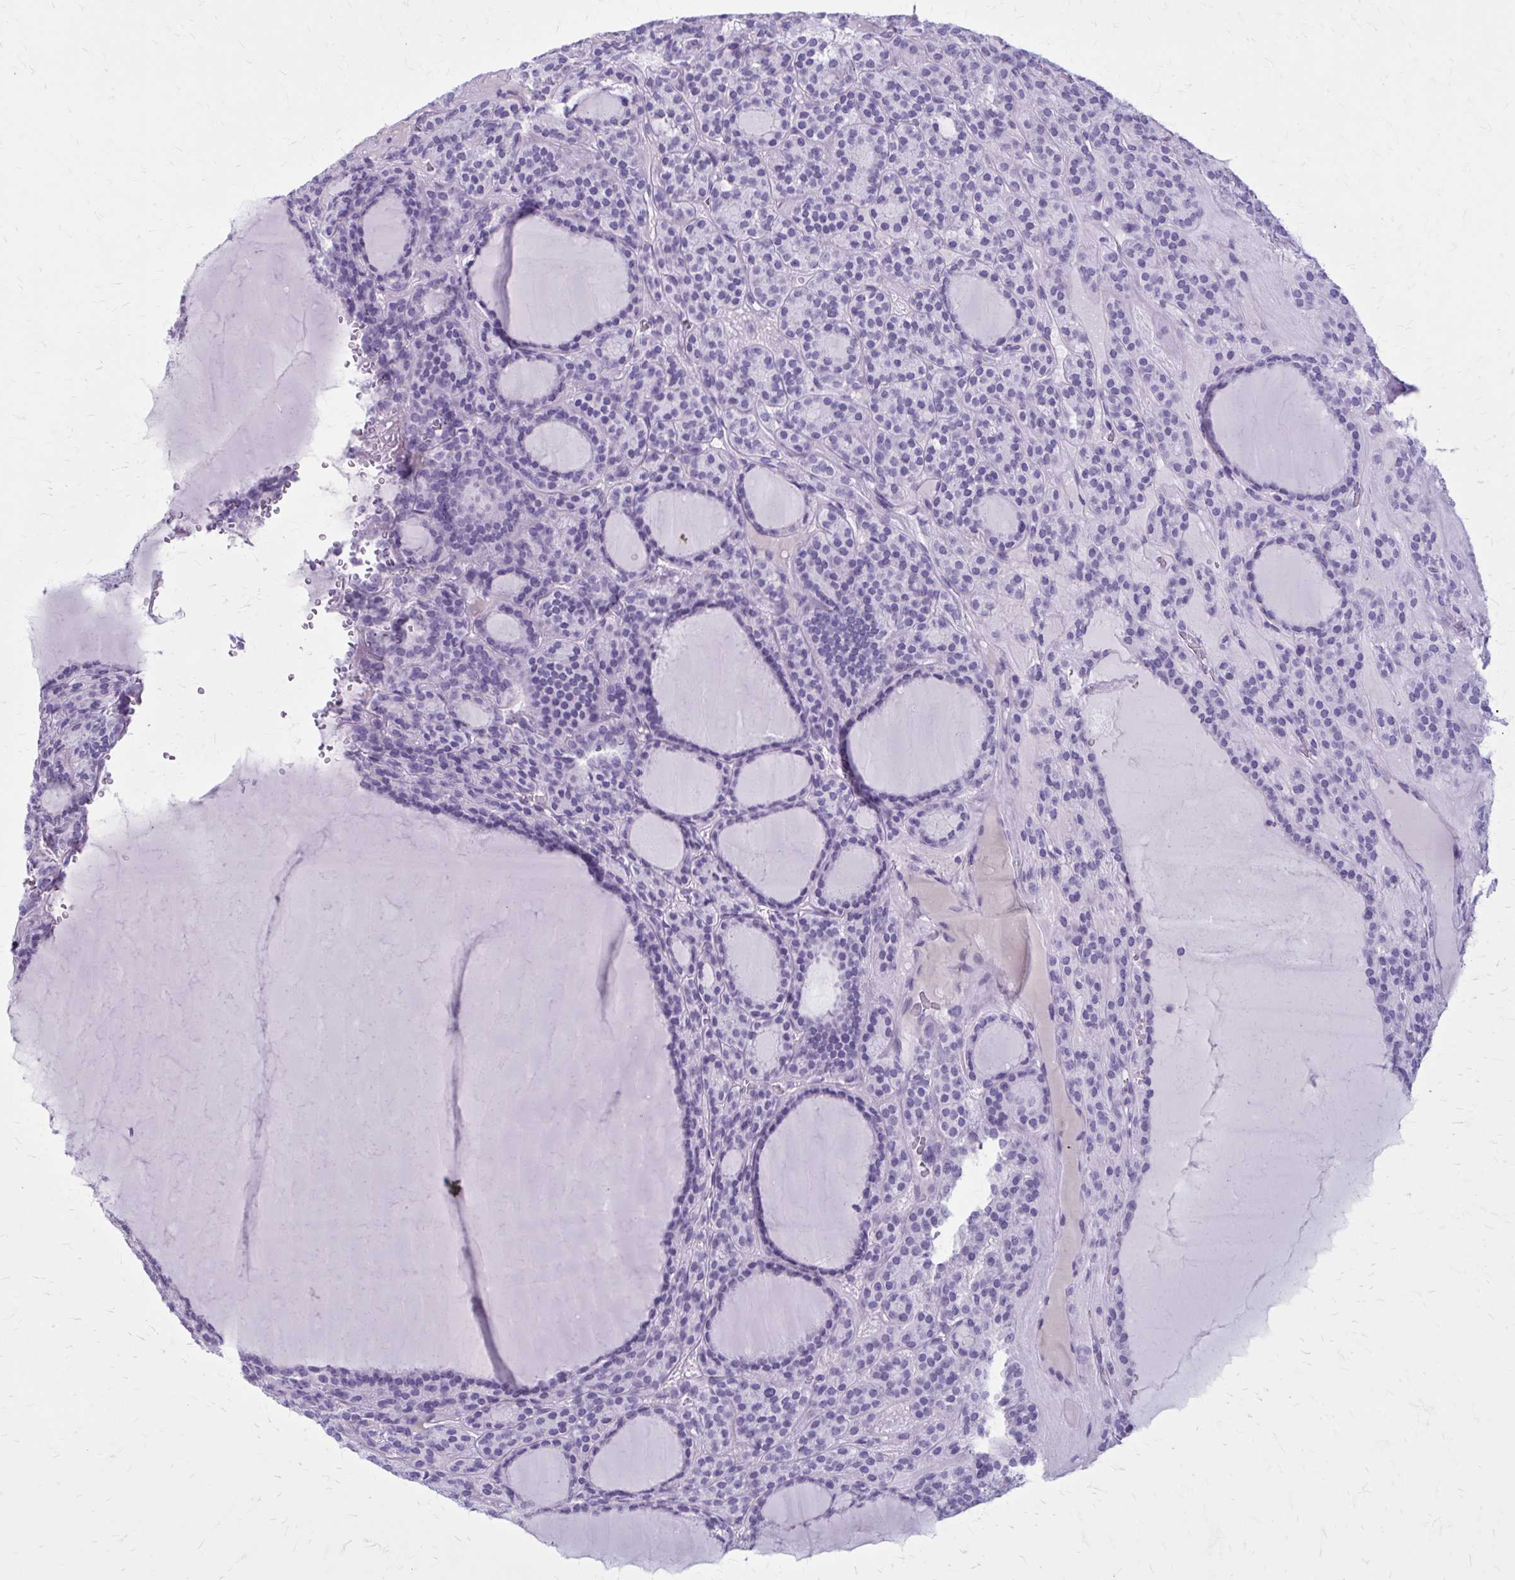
{"staining": {"intensity": "negative", "quantity": "none", "location": "none"}, "tissue": "thyroid cancer", "cell_type": "Tumor cells", "image_type": "cancer", "snomed": [{"axis": "morphology", "description": "Follicular adenoma carcinoma, NOS"}, {"axis": "topography", "description": "Thyroid gland"}], "caption": "Tumor cells show no significant protein expression in follicular adenoma carcinoma (thyroid).", "gene": "ZDHHC7", "patient": {"sex": "female", "age": 63}}